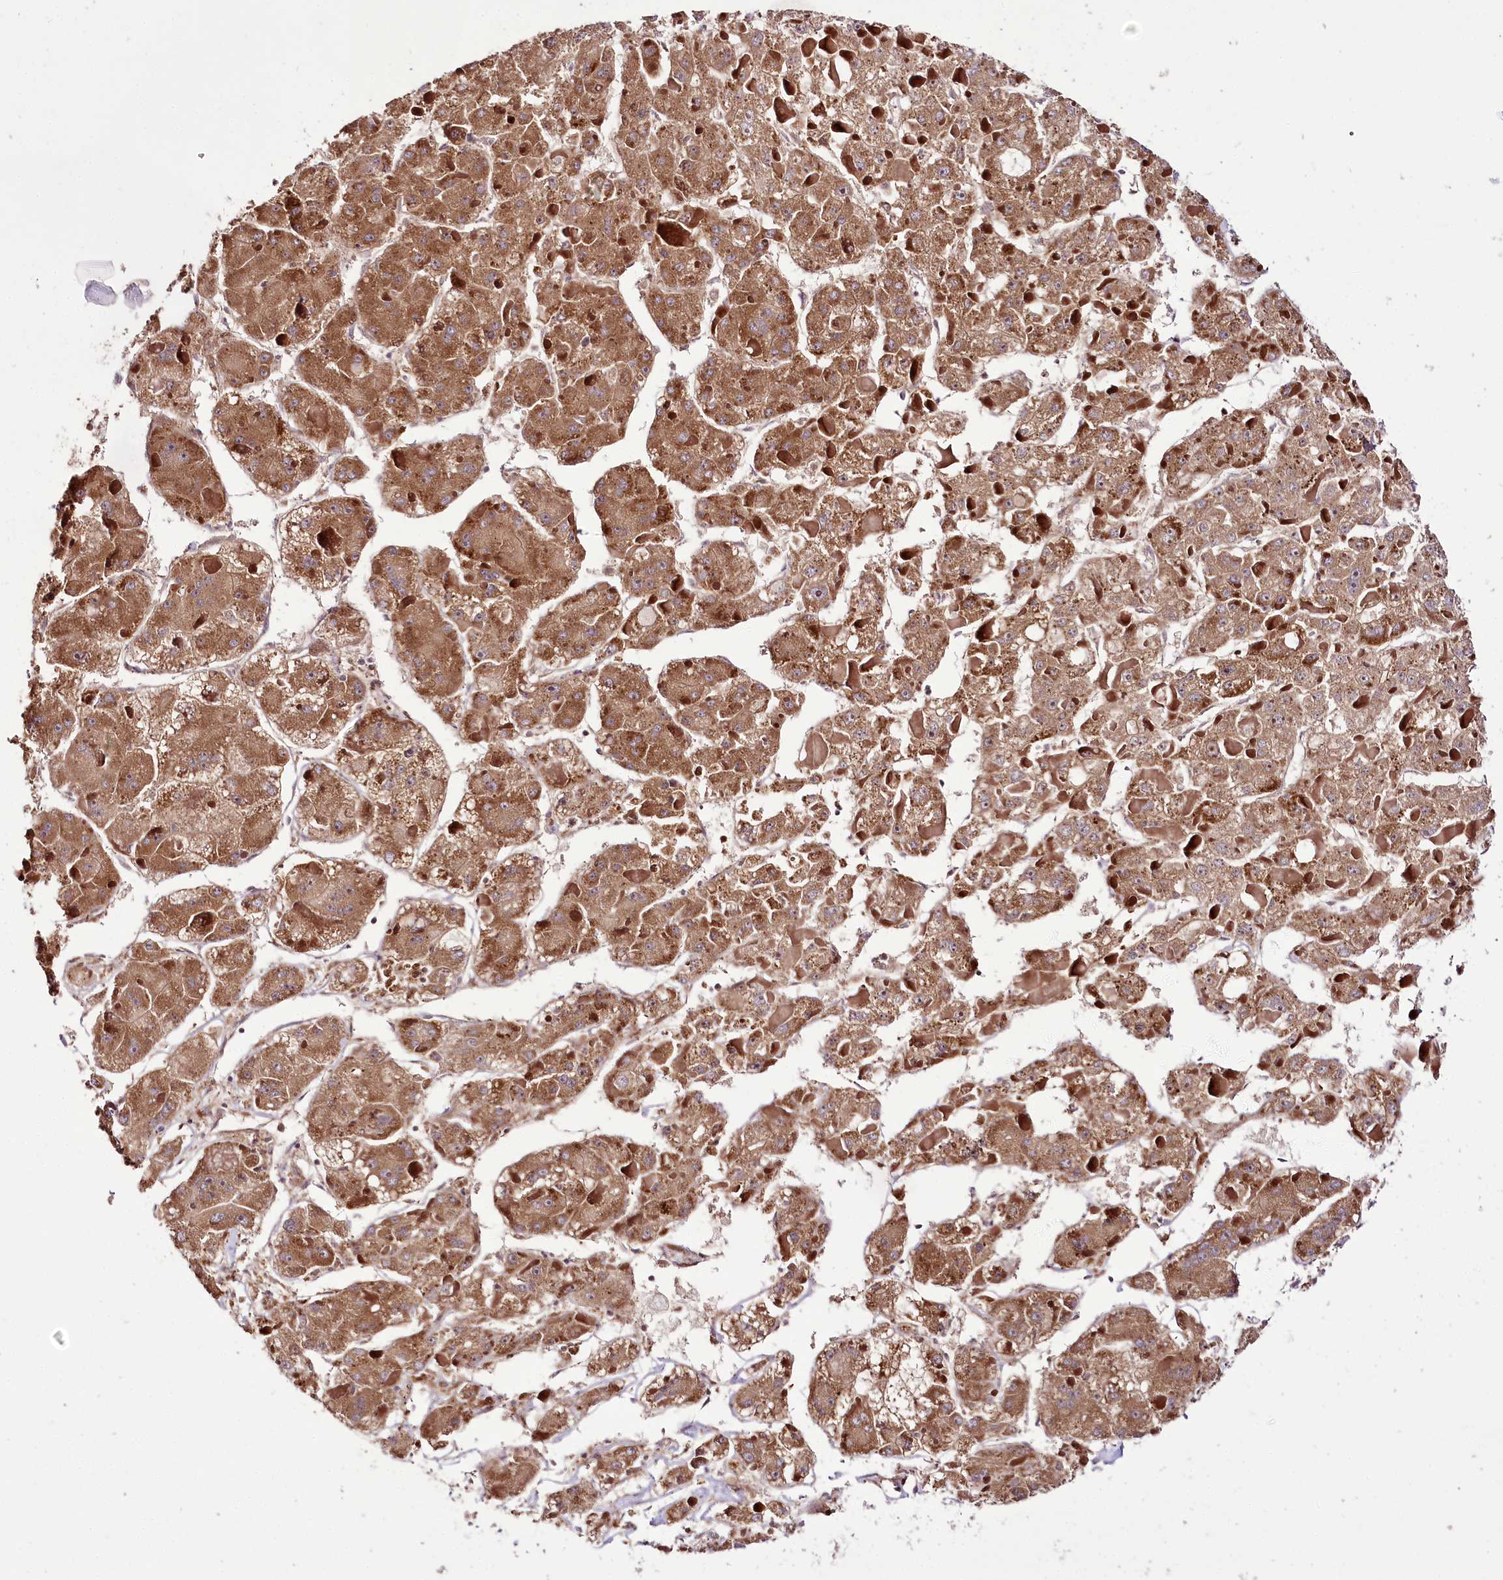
{"staining": {"intensity": "moderate", "quantity": ">75%", "location": "cytoplasmic/membranous"}, "tissue": "liver cancer", "cell_type": "Tumor cells", "image_type": "cancer", "snomed": [{"axis": "morphology", "description": "Carcinoma, Hepatocellular, NOS"}, {"axis": "topography", "description": "Liver"}], "caption": "Approximately >75% of tumor cells in hepatocellular carcinoma (liver) display moderate cytoplasmic/membranous protein positivity as visualized by brown immunohistochemical staining.", "gene": "RAB7A", "patient": {"sex": "female", "age": 73}}